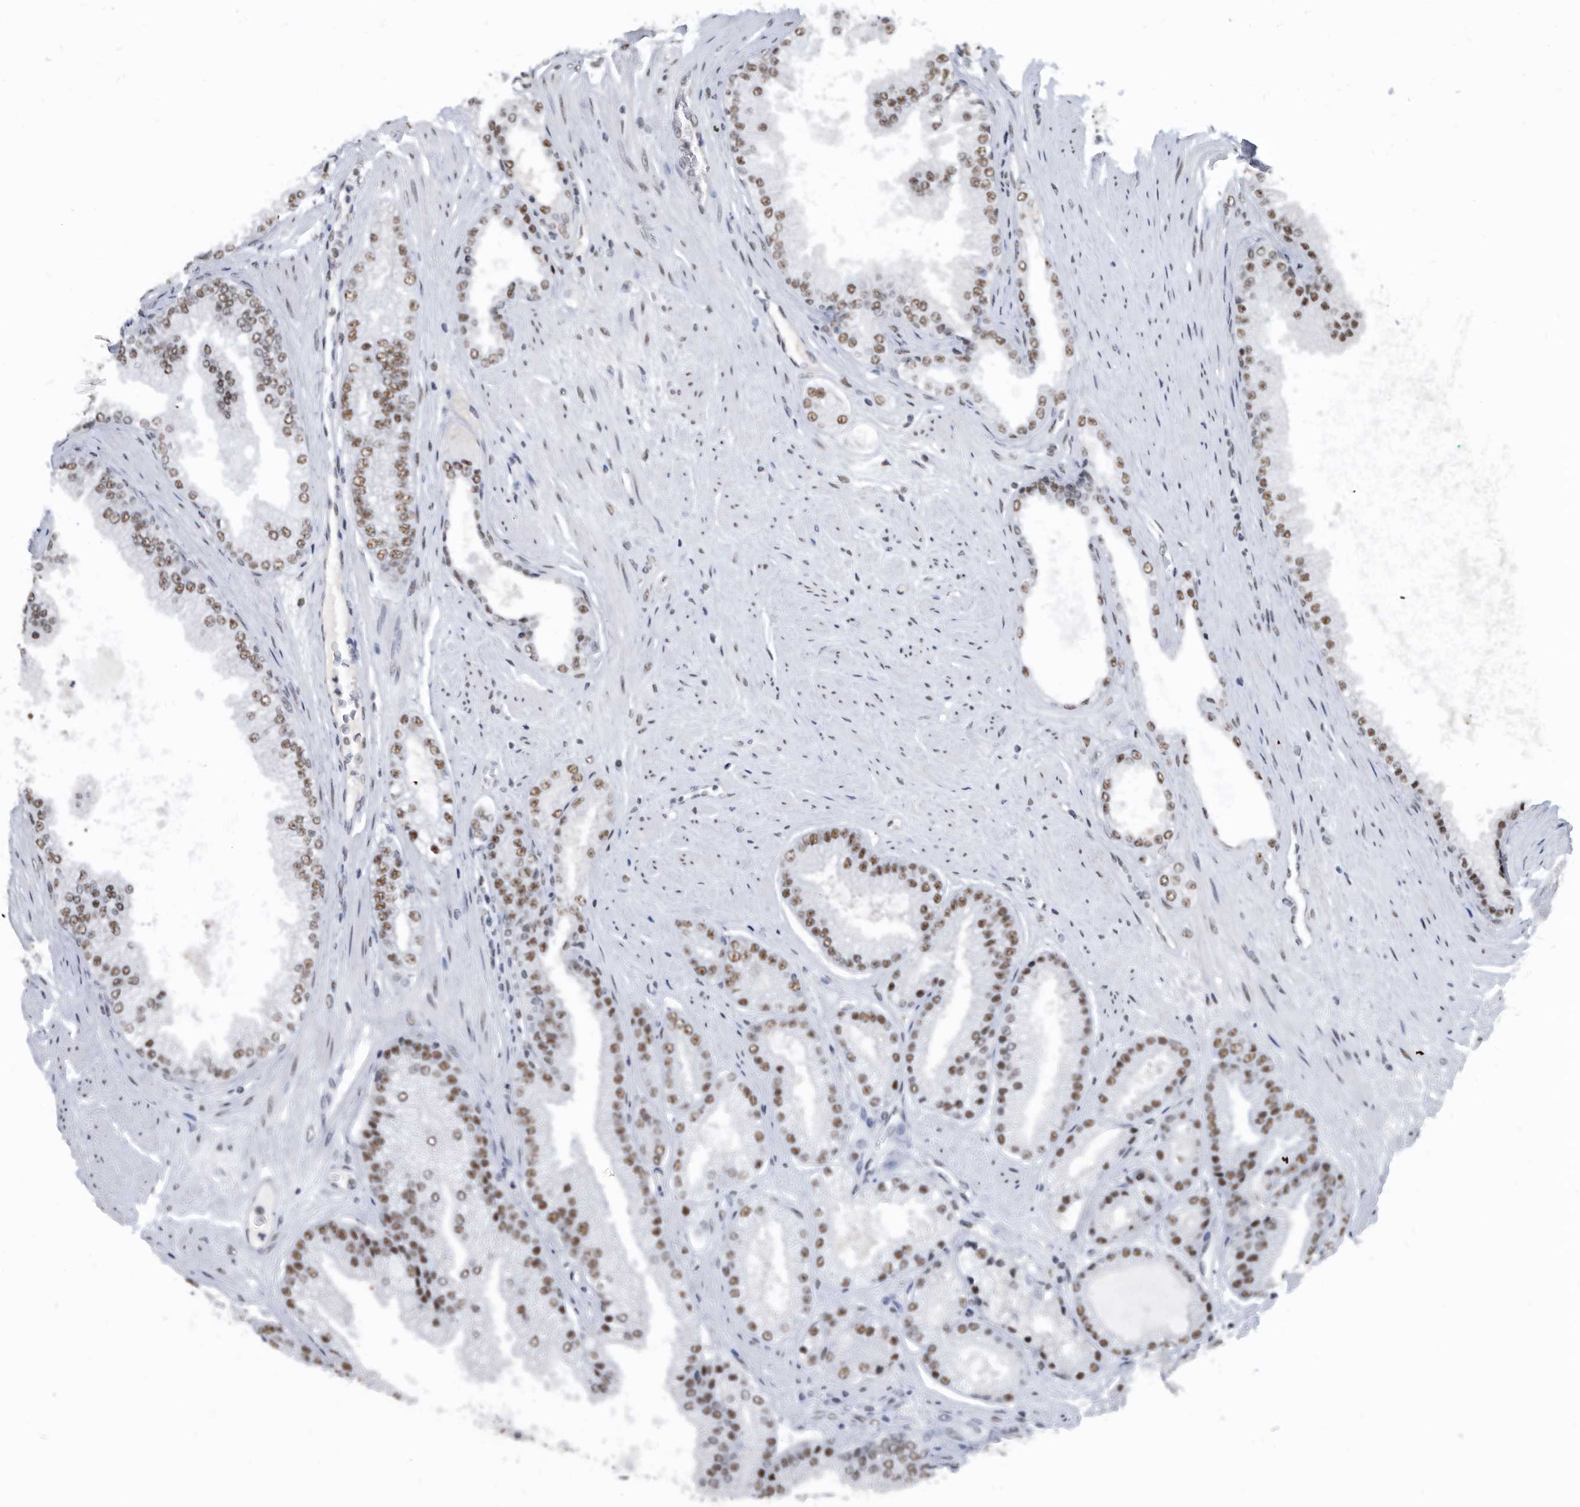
{"staining": {"intensity": "moderate", "quantity": ">75%", "location": "nuclear"}, "tissue": "prostate cancer", "cell_type": "Tumor cells", "image_type": "cancer", "snomed": [{"axis": "morphology", "description": "Adenocarcinoma, High grade"}, {"axis": "topography", "description": "Prostate"}], "caption": "Immunohistochemistry histopathology image of neoplastic tissue: human prostate cancer (adenocarcinoma (high-grade)) stained using immunohistochemistry reveals medium levels of moderate protein expression localized specifically in the nuclear of tumor cells, appearing as a nuclear brown color.", "gene": "SF3A1", "patient": {"sex": "male", "age": 58}}